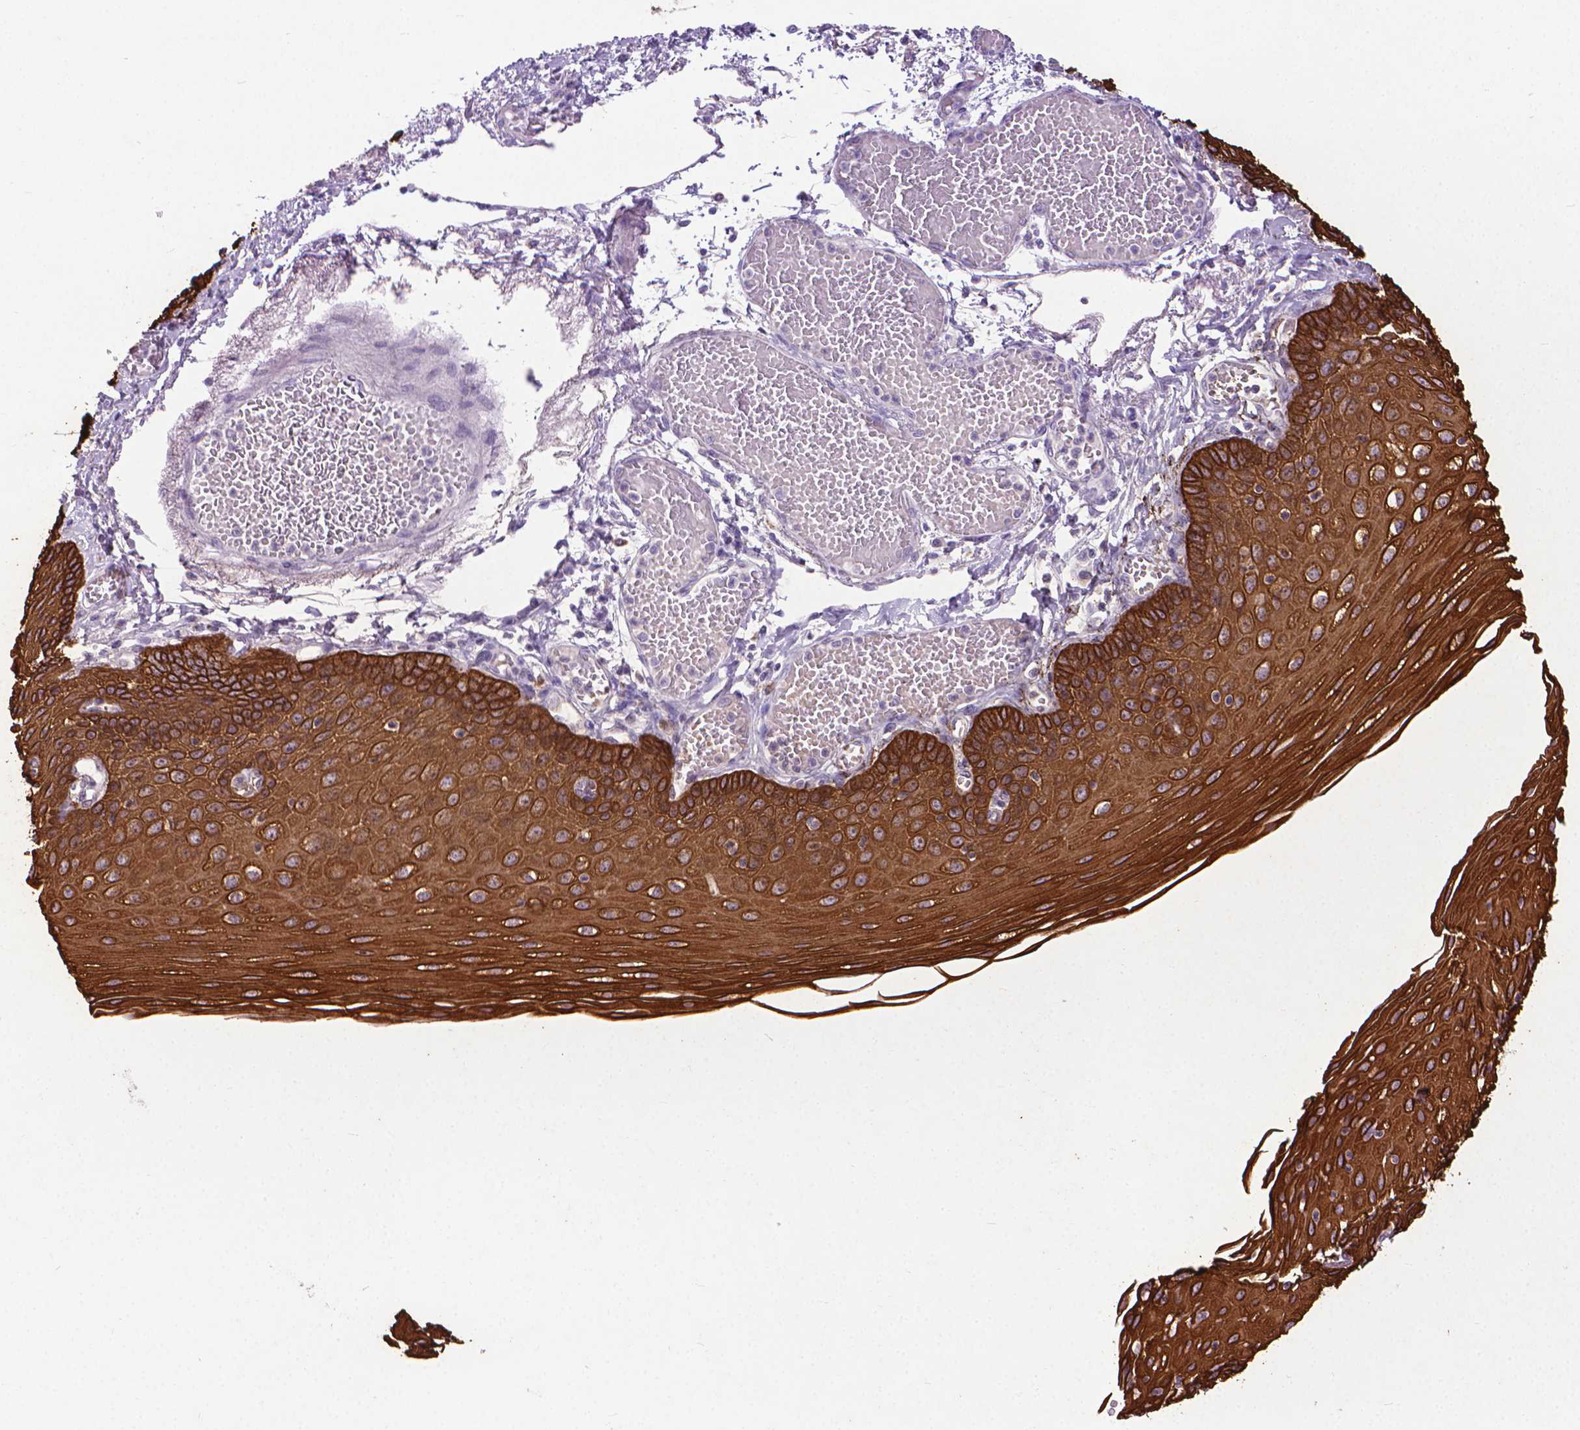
{"staining": {"intensity": "strong", "quantity": ">75%", "location": "cytoplasmic/membranous"}, "tissue": "esophagus", "cell_type": "Squamous epithelial cells", "image_type": "normal", "snomed": [{"axis": "morphology", "description": "Normal tissue, NOS"}, {"axis": "morphology", "description": "Adenocarcinoma, NOS"}, {"axis": "topography", "description": "Esophagus"}], "caption": "Immunohistochemical staining of benign esophagus shows >75% levels of strong cytoplasmic/membranous protein expression in about >75% of squamous epithelial cells. (Brightfield microscopy of DAB IHC at high magnification).", "gene": "KRT5", "patient": {"sex": "male", "age": 81}}